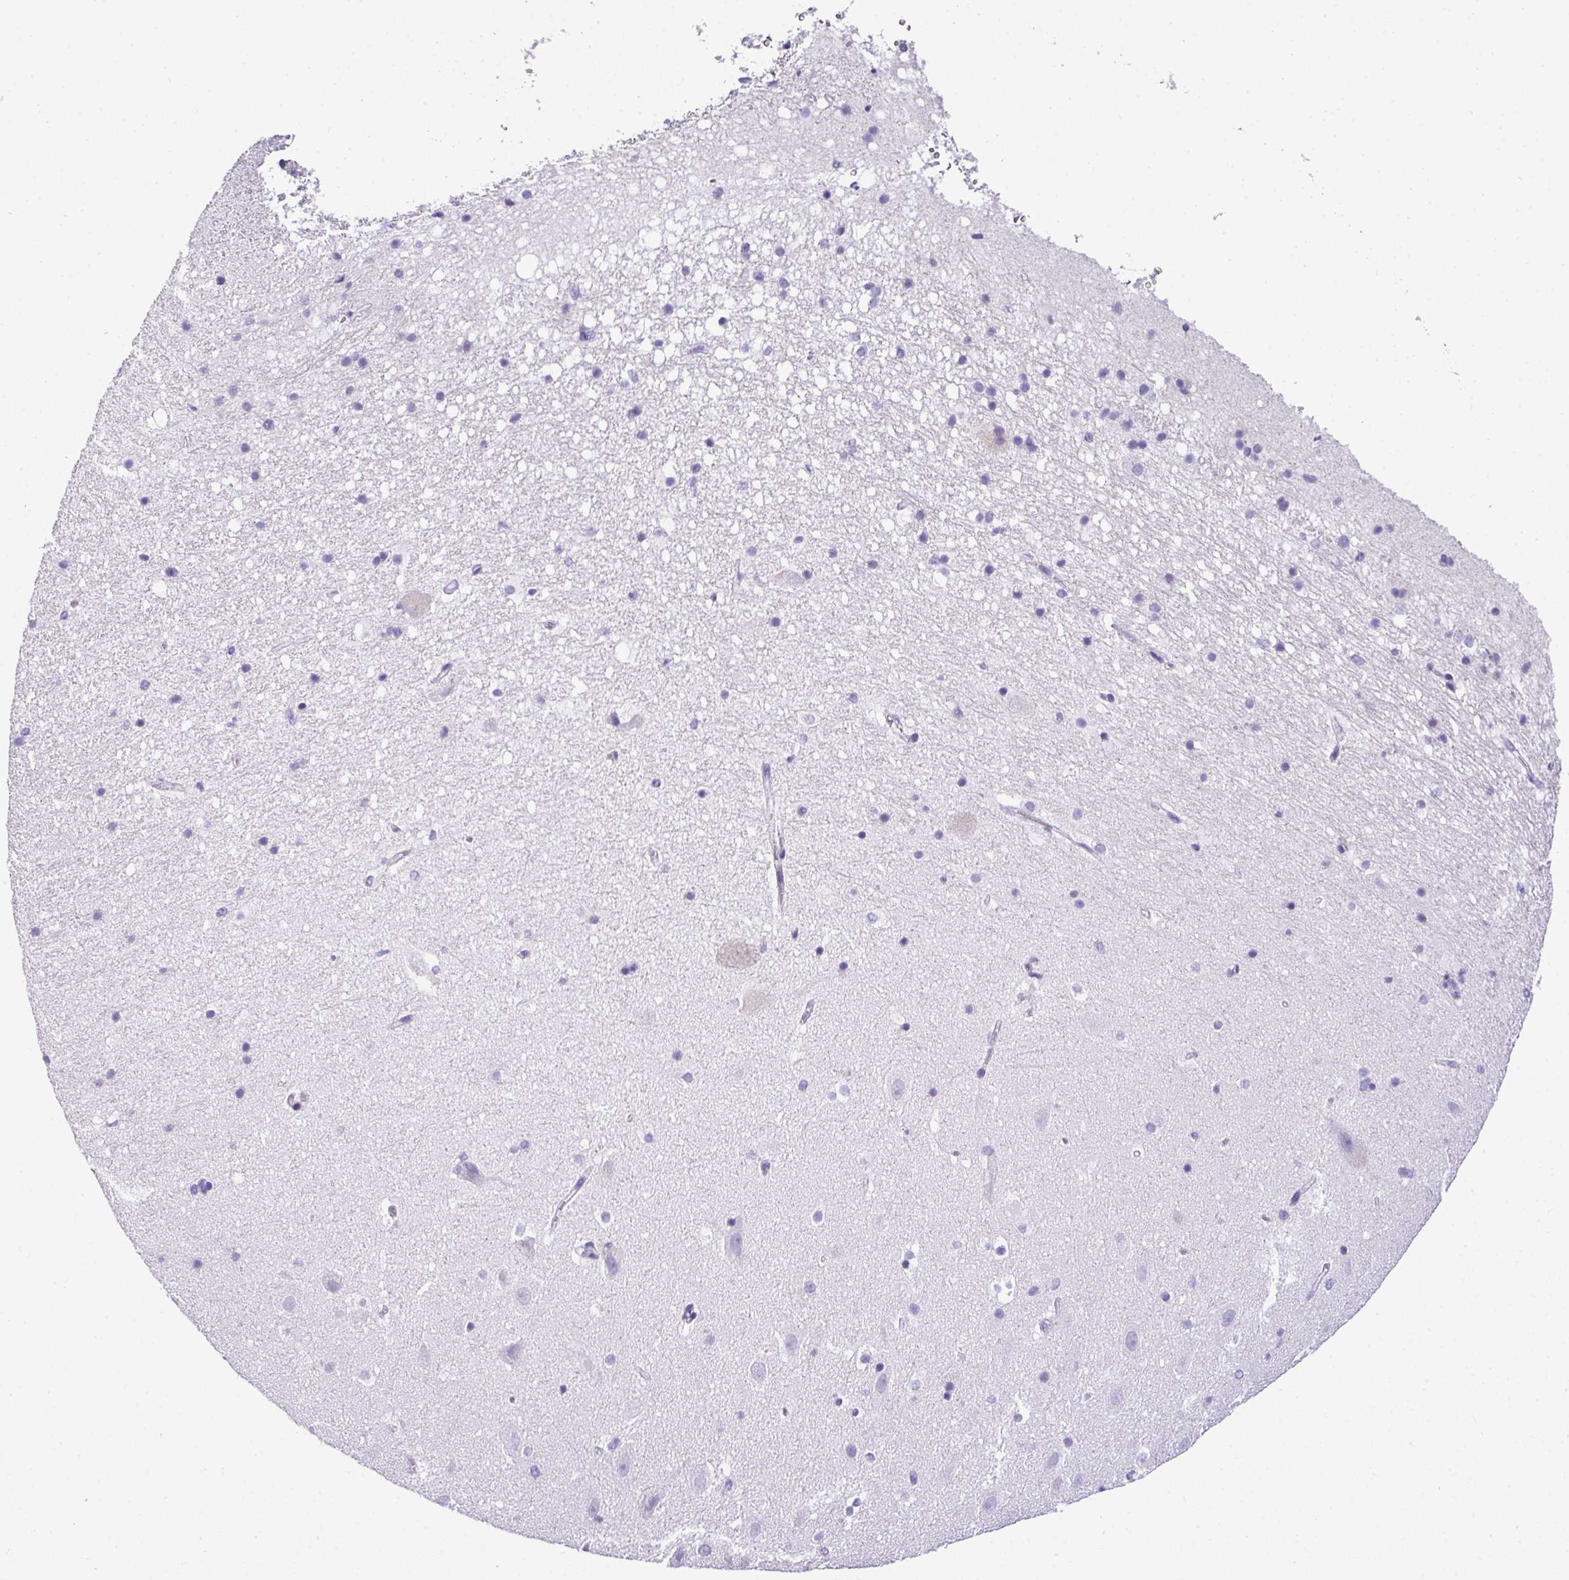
{"staining": {"intensity": "negative", "quantity": "none", "location": "none"}, "tissue": "hippocampus", "cell_type": "Glial cells", "image_type": "normal", "snomed": [{"axis": "morphology", "description": "Normal tissue, NOS"}, {"axis": "topography", "description": "Hippocampus"}], "caption": "This is an IHC photomicrograph of benign human hippocampus. There is no positivity in glial cells.", "gene": "MUC21", "patient": {"sex": "male", "age": 37}}